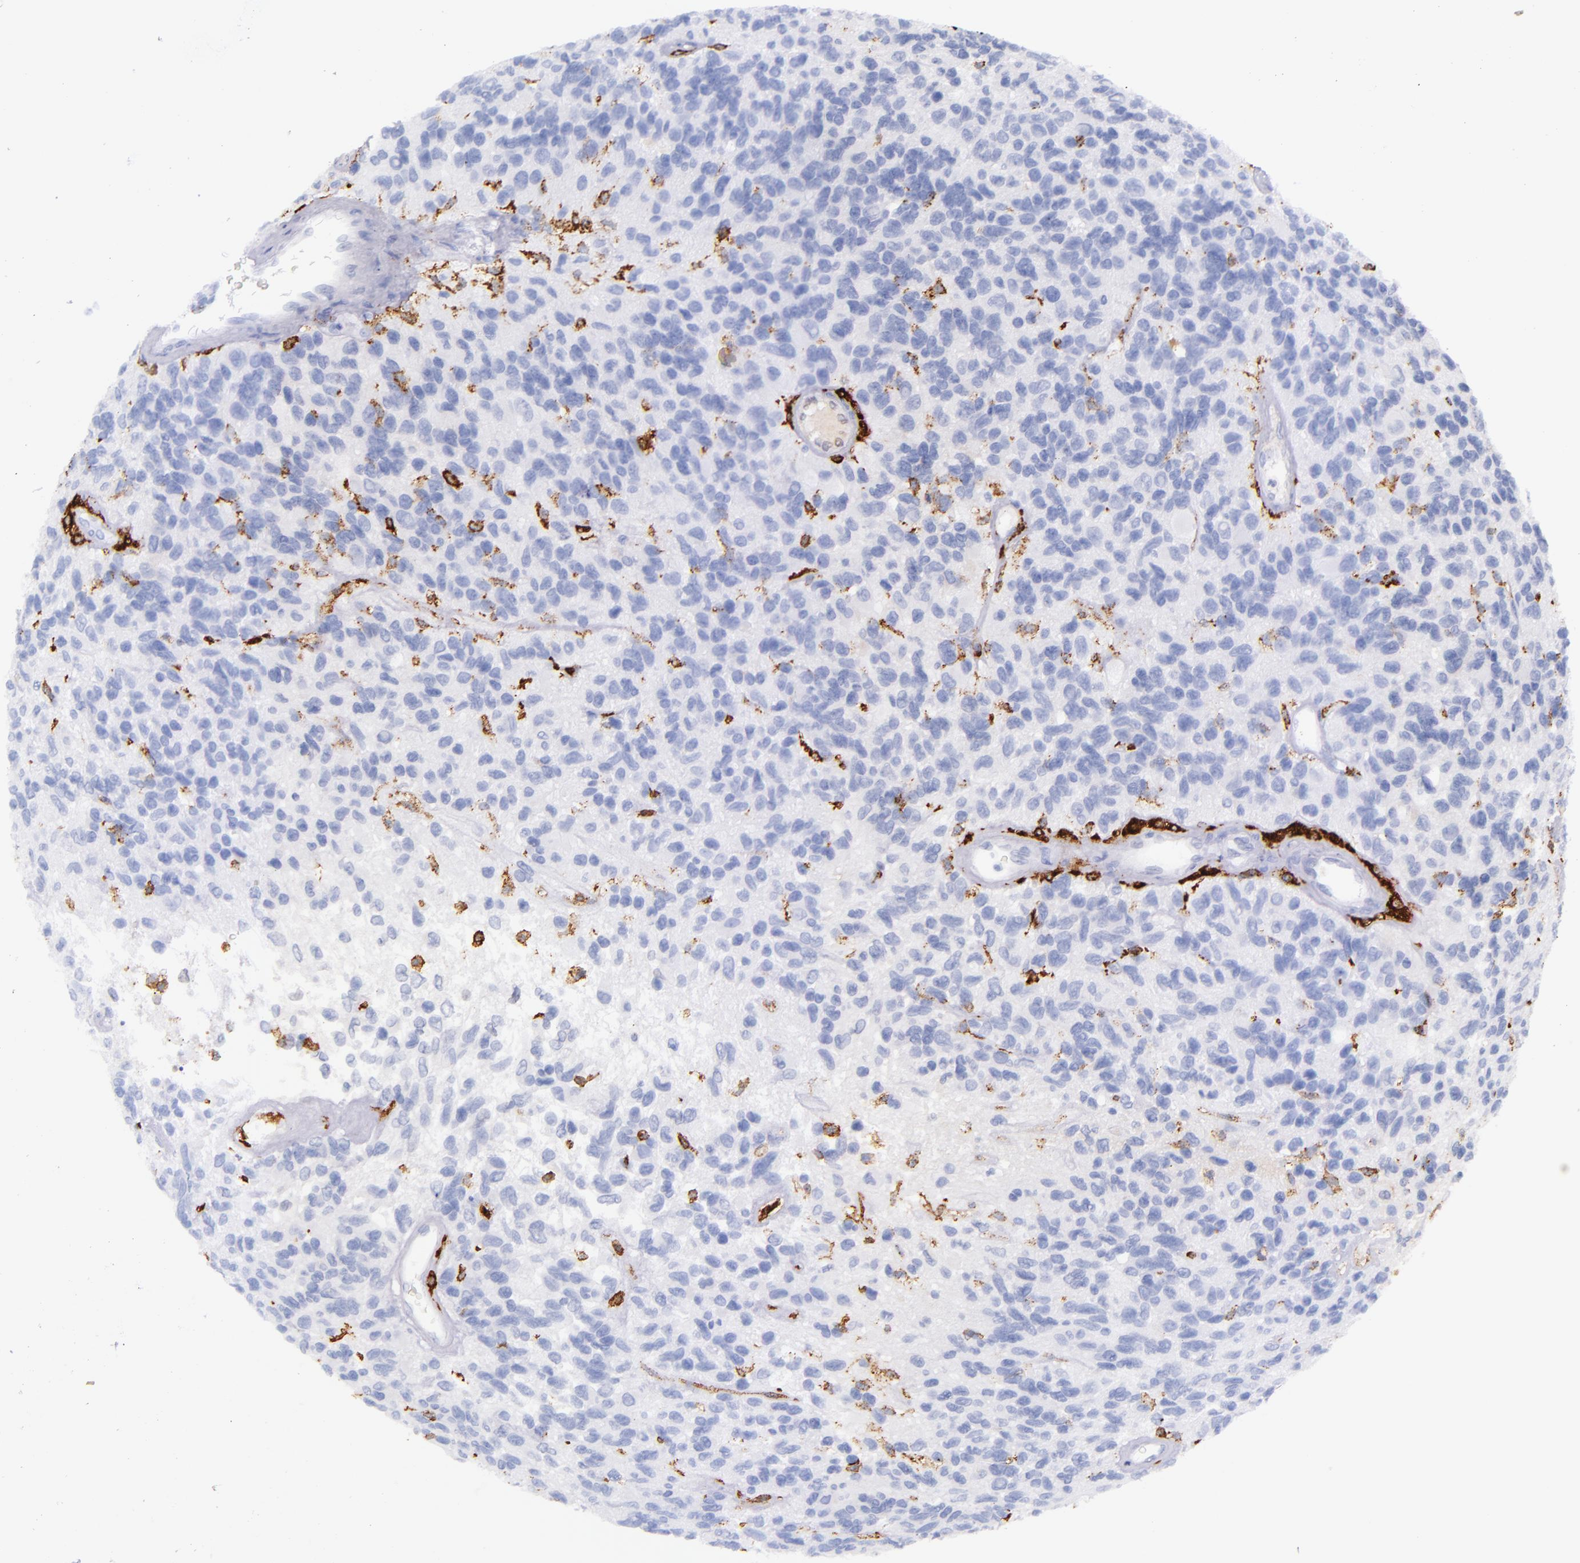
{"staining": {"intensity": "negative", "quantity": "none", "location": "none"}, "tissue": "glioma", "cell_type": "Tumor cells", "image_type": "cancer", "snomed": [{"axis": "morphology", "description": "Glioma, malignant, High grade"}, {"axis": "topography", "description": "Brain"}], "caption": "IHC histopathology image of malignant glioma (high-grade) stained for a protein (brown), which reveals no expression in tumor cells.", "gene": "CD163", "patient": {"sex": "male", "age": 77}}